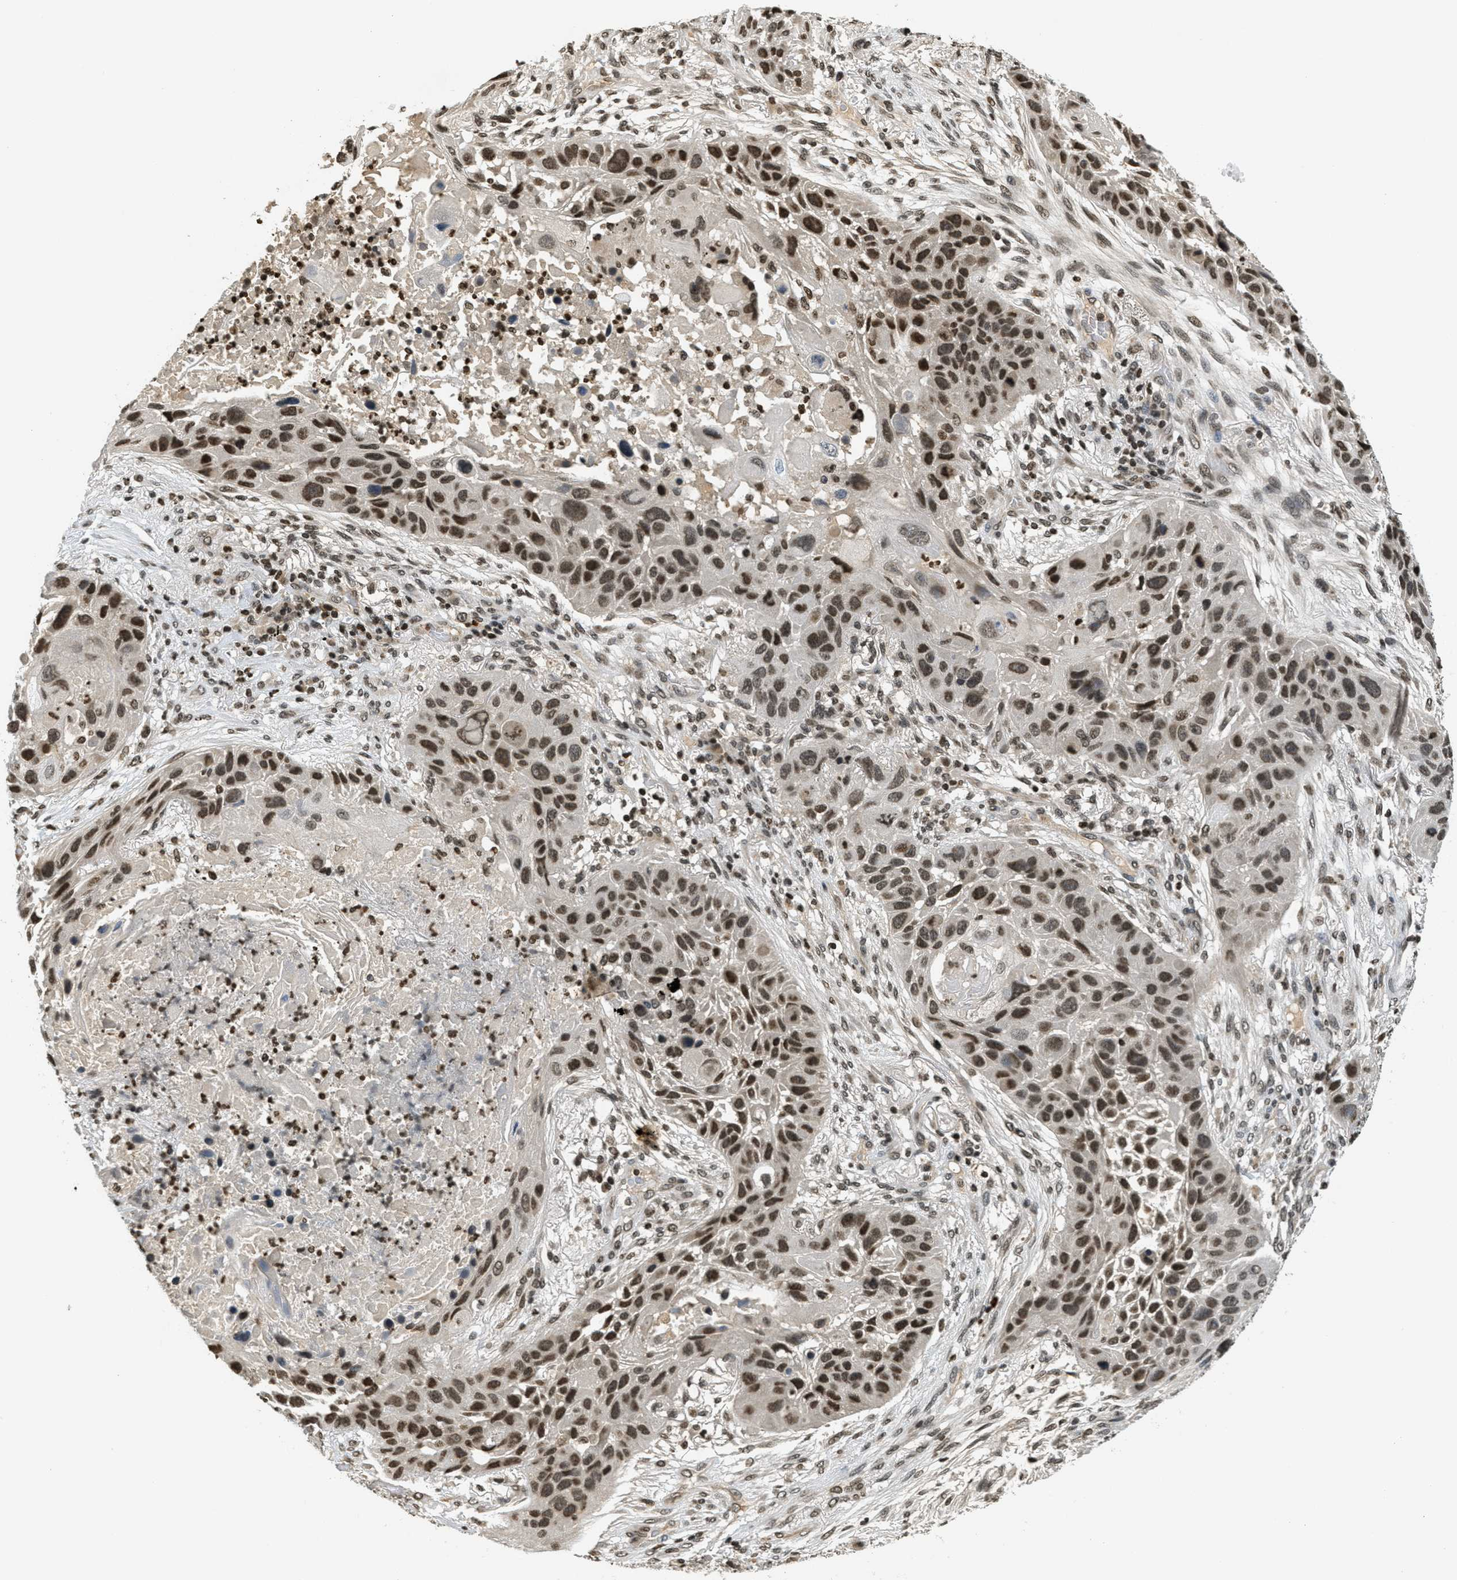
{"staining": {"intensity": "strong", "quantity": ">75%", "location": "nuclear"}, "tissue": "lung cancer", "cell_type": "Tumor cells", "image_type": "cancer", "snomed": [{"axis": "morphology", "description": "Squamous cell carcinoma, NOS"}, {"axis": "topography", "description": "Lung"}], "caption": "Tumor cells reveal high levels of strong nuclear positivity in about >75% of cells in lung cancer (squamous cell carcinoma). The staining is performed using DAB (3,3'-diaminobenzidine) brown chromogen to label protein expression. The nuclei are counter-stained blue using hematoxylin.", "gene": "LDB2", "patient": {"sex": "male", "age": 57}}